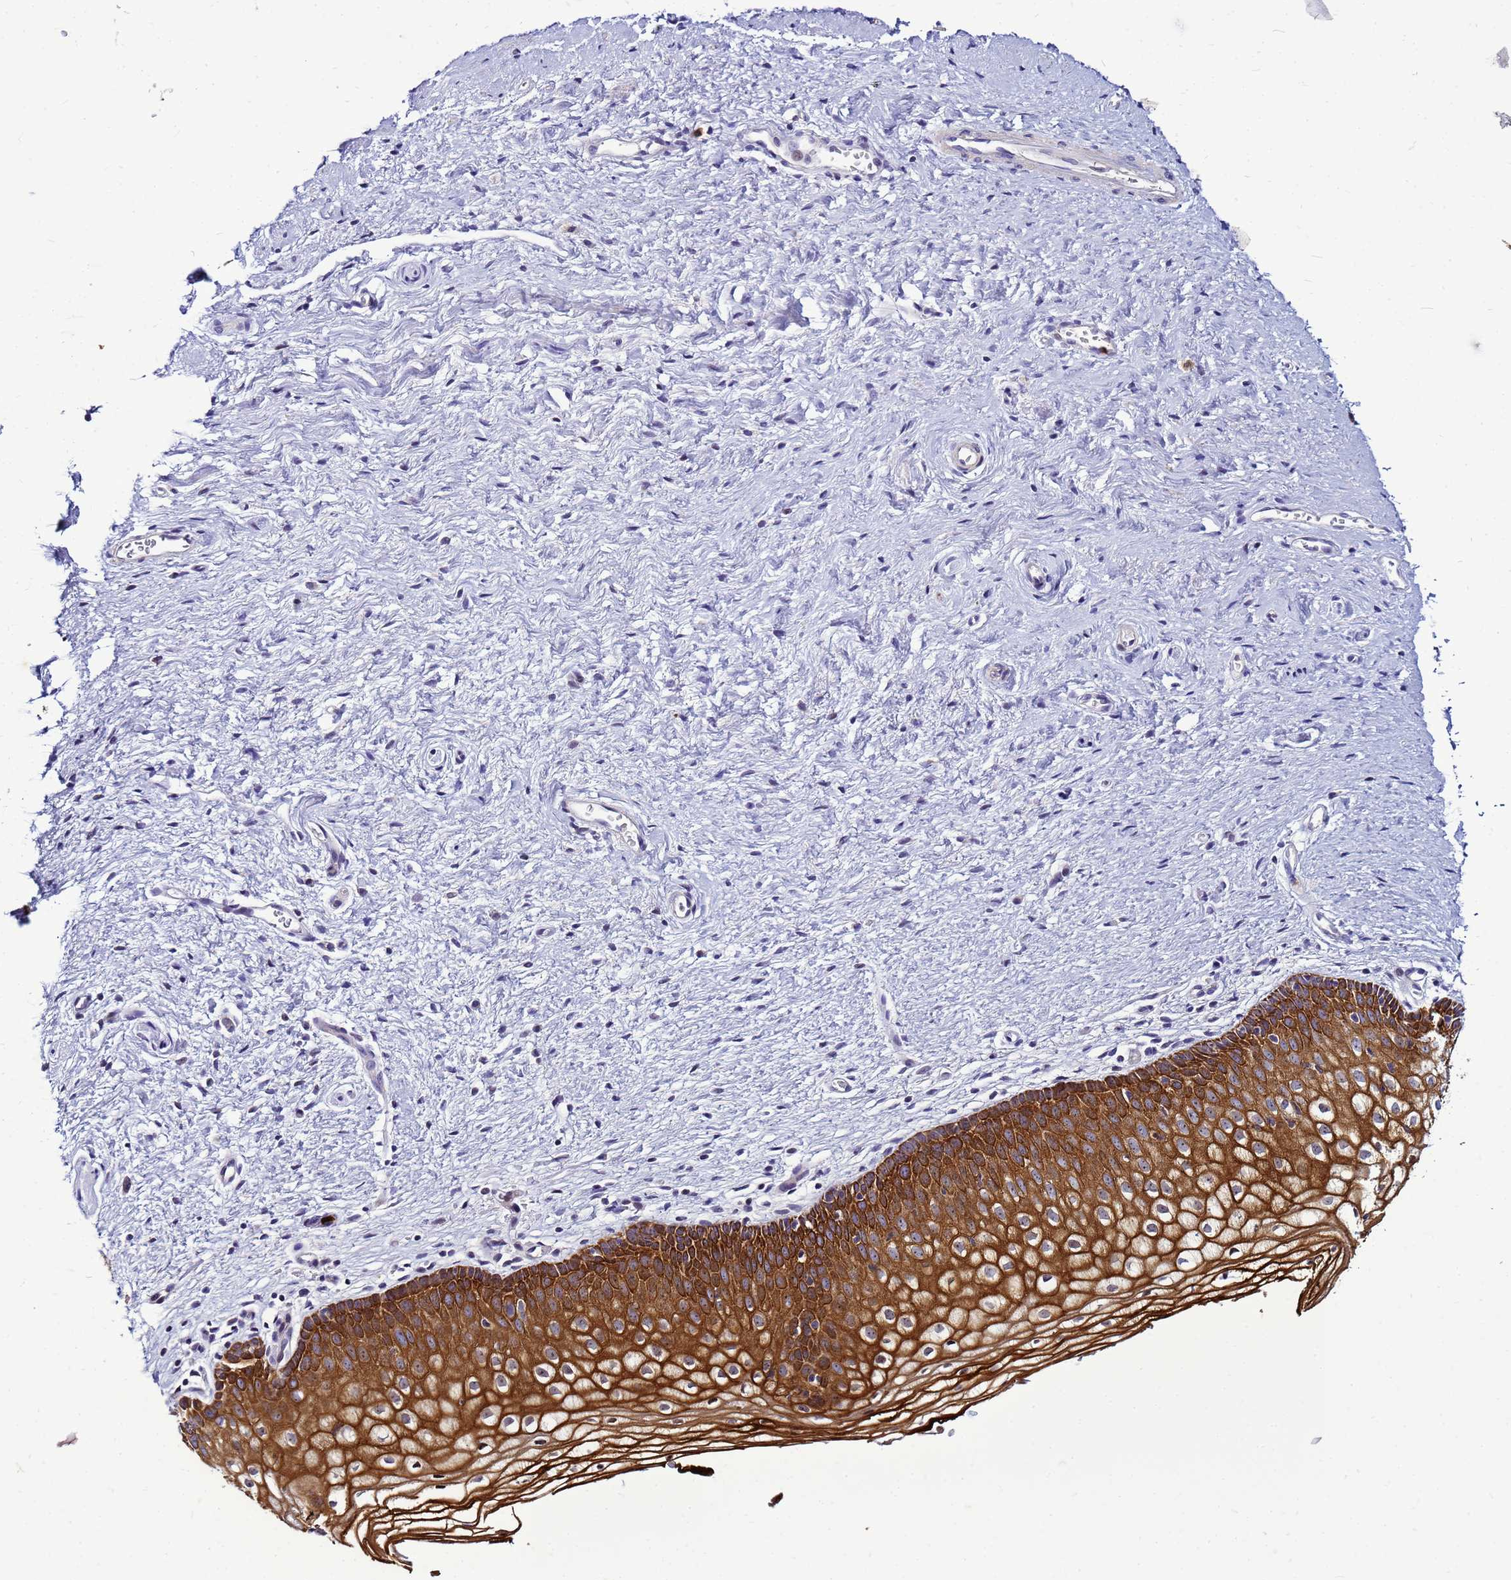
{"staining": {"intensity": "strong", "quantity": ">75%", "location": "cytoplasmic/membranous"}, "tissue": "vagina", "cell_type": "Squamous epithelial cells", "image_type": "normal", "snomed": [{"axis": "morphology", "description": "Normal tissue, NOS"}, {"axis": "topography", "description": "Vagina"}], "caption": "Immunohistochemistry of normal human vagina exhibits high levels of strong cytoplasmic/membranous positivity in approximately >75% of squamous epithelial cells. The staining was performed using DAB, with brown indicating positive protein expression. Nuclei are stained blue with hematoxylin.", "gene": "VPS4B", "patient": {"sex": "female", "age": 60}}